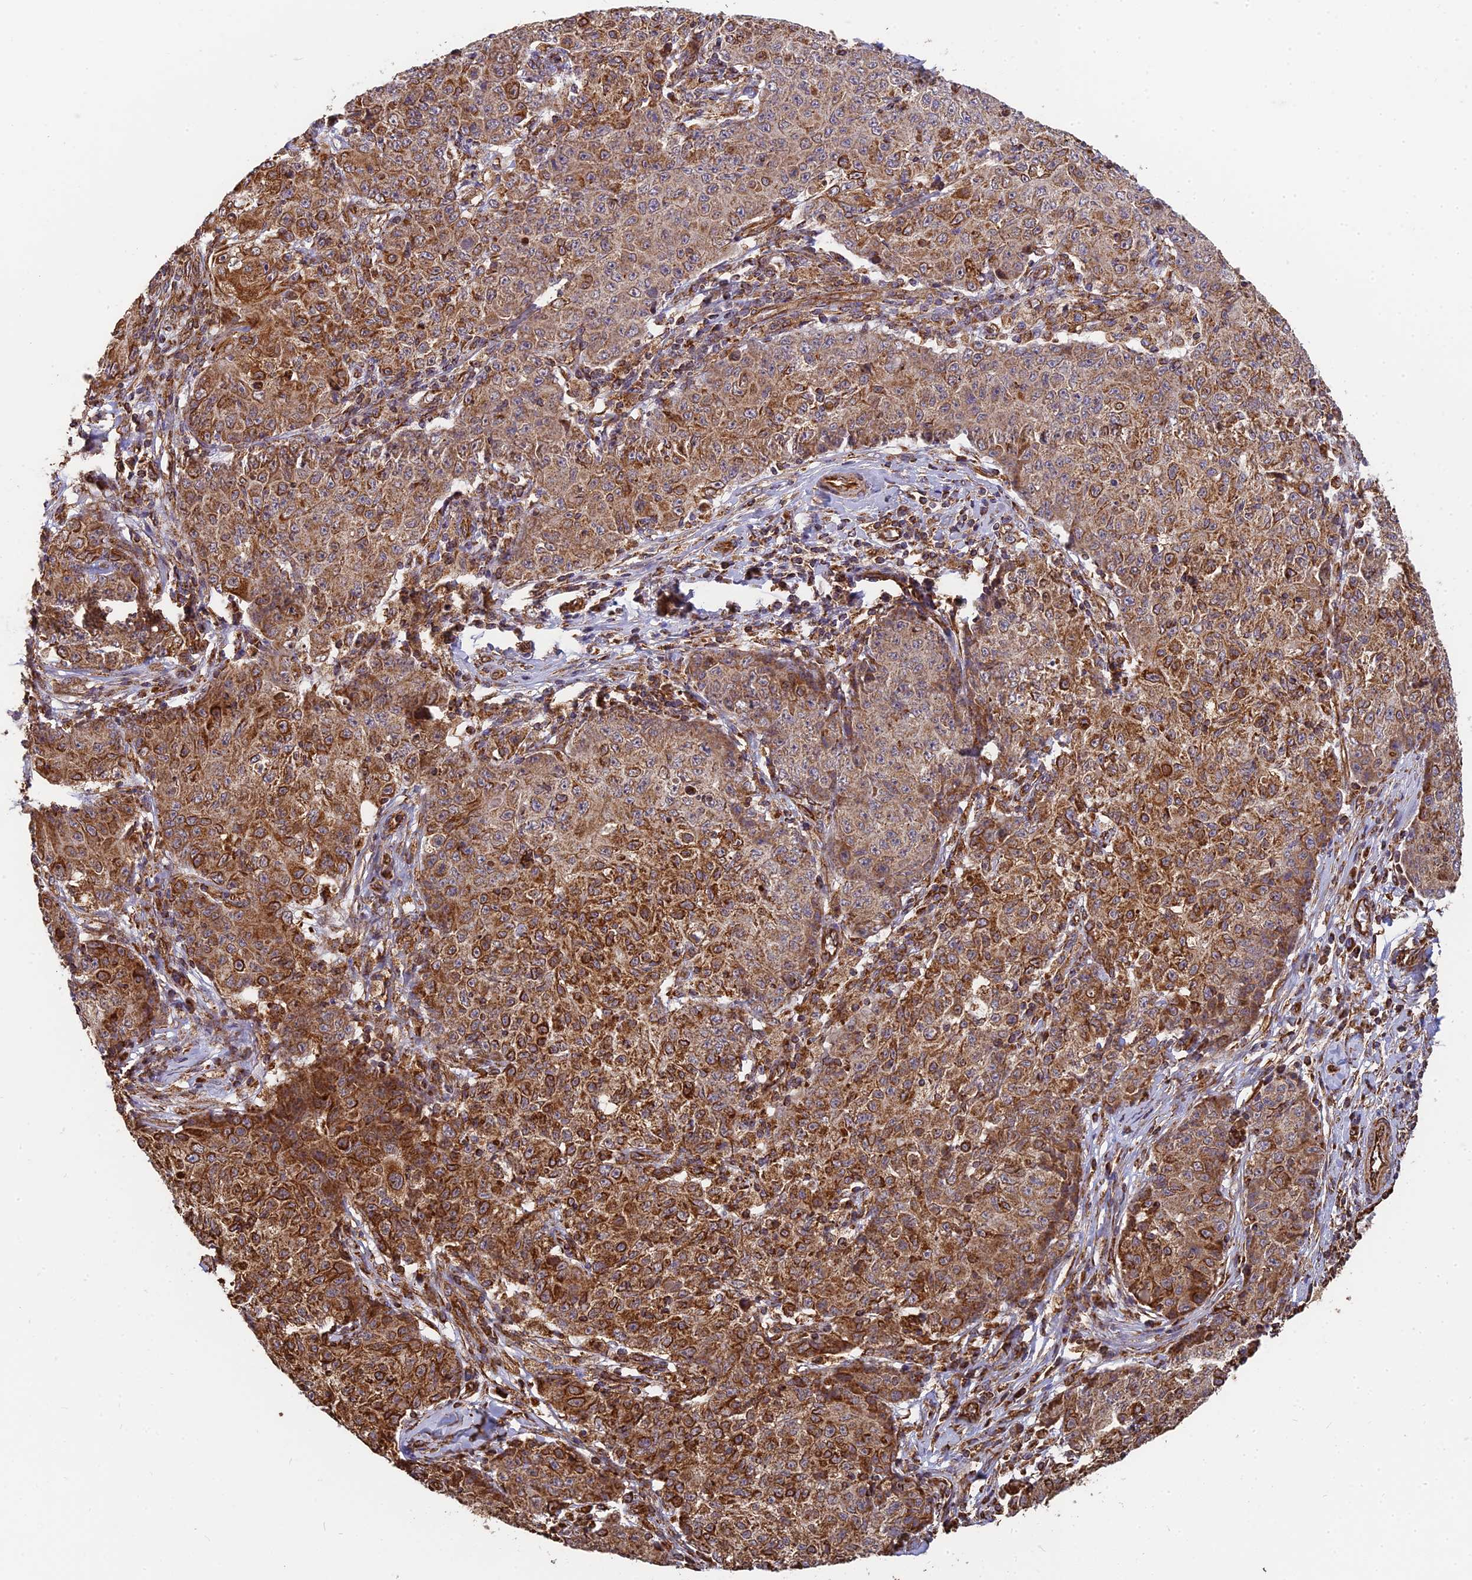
{"staining": {"intensity": "strong", "quantity": ">75%", "location": "cytoplasmic/membranous"}, "tissue": "ovarian cancer", "cell_type": "Tumor cells", "image_type": "cancer", "snomed": [{"axis": "morphology", "description": "Carcinoma, endometroid"}, {"axis": "topography", "description": "Ovary"}], "caption": "Ovarian endometroid carcinoma stained with DAB immunohistochemistry (IHC) shows high levels of strong cytoplasmic/membranous expression in approximately >75% of tumor cells.", "gene": "DSTYK", "patient": {"sex": "female", "age": 42}}